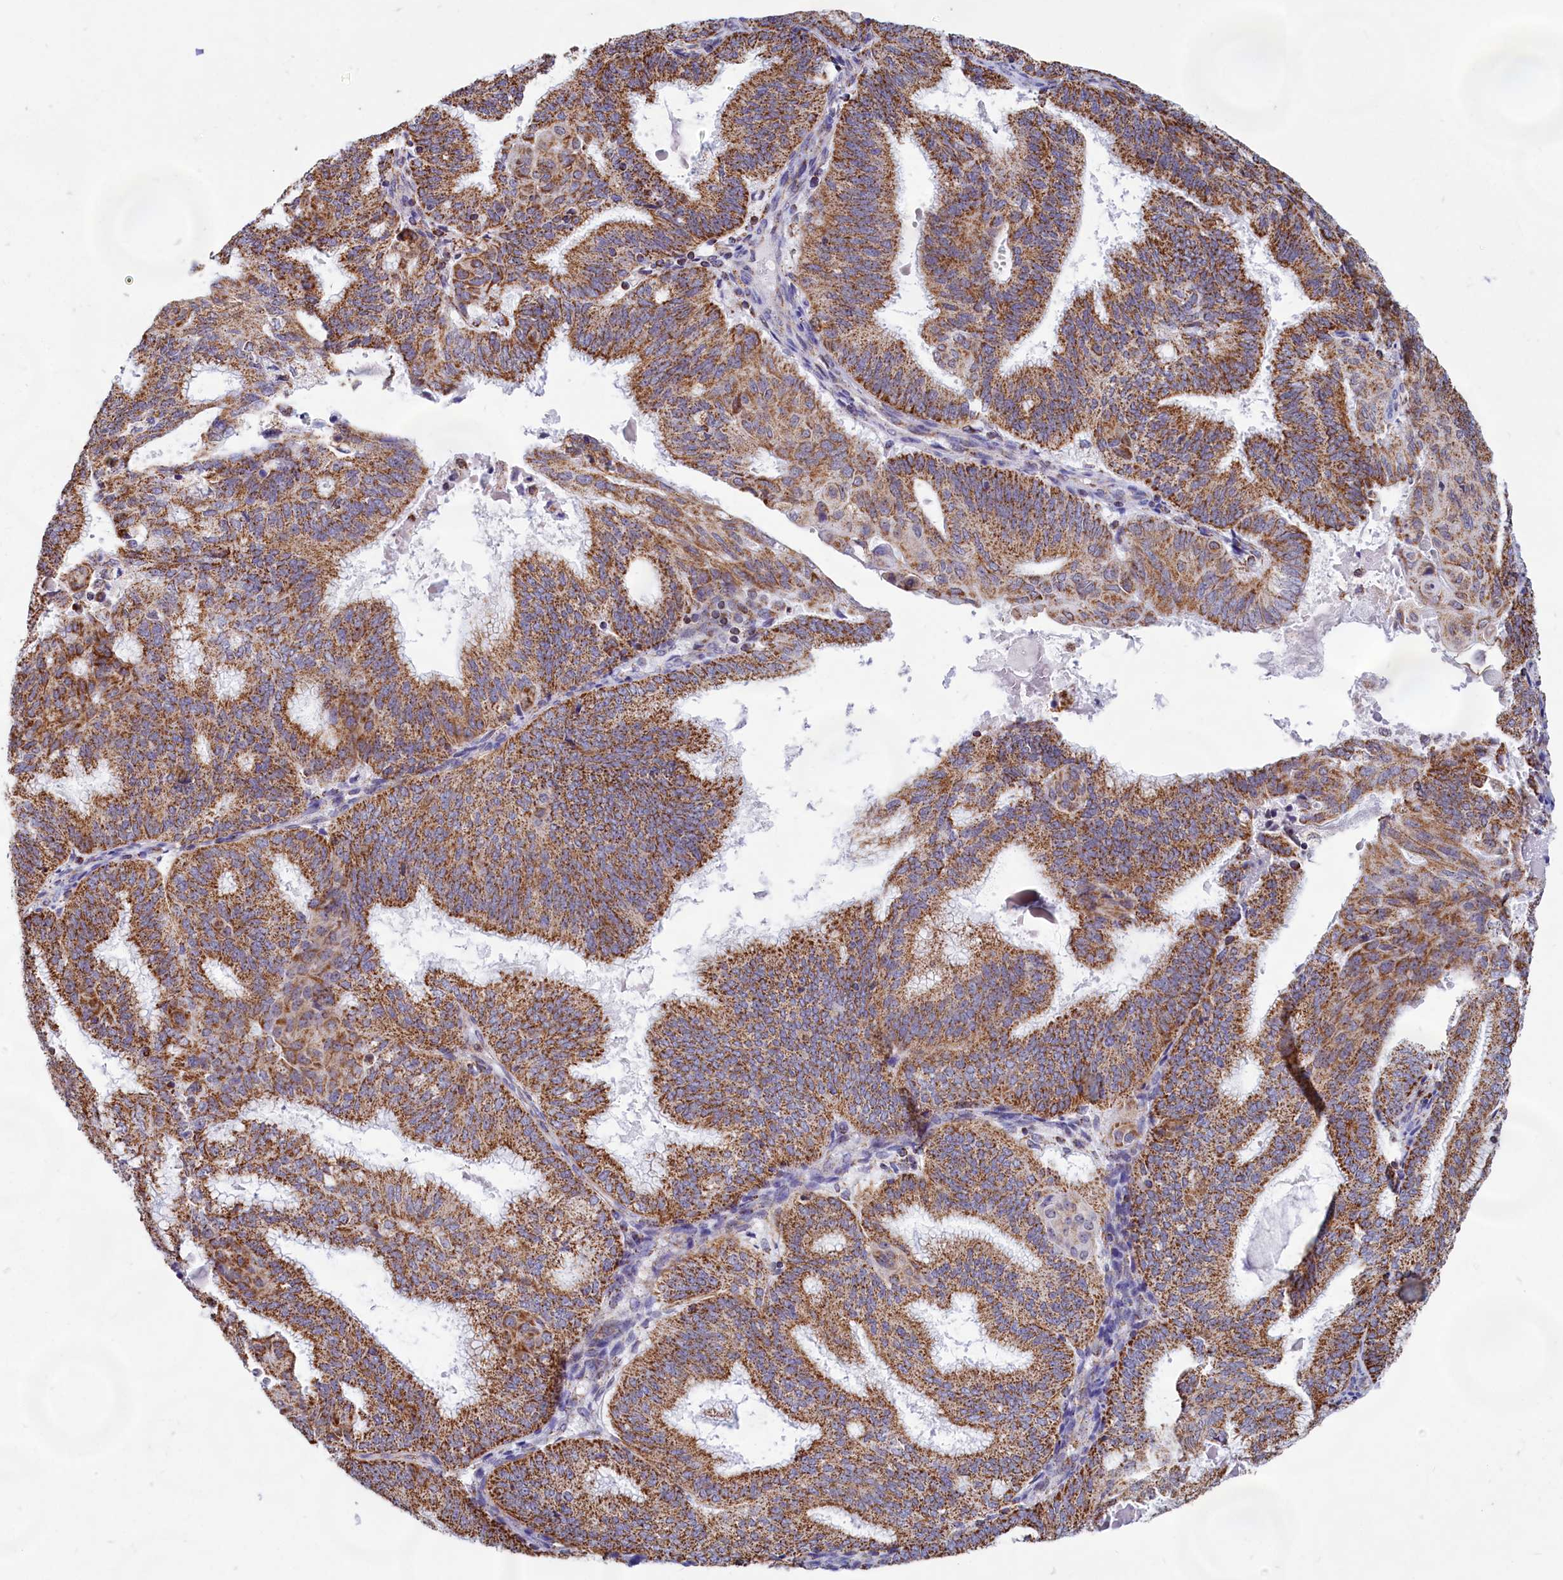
{"staining": {"intensity": "moderate", "quantity": ">75%", "location": "cytoplasmic/membranous"}, "tissue": "endometrial cancer", "cell_type": "Tumor cells", "image_type": "cancer", "snomed": [{"axis": "morphology", "description": "Adenocarcinoma, NOS"}, {"axis": "topography", "description": "Endometrium"}], "caption": "Protein positivity by immunohistochemistry exhibits moderate cytoplasmic/membranous staining in approximately >75% of tumor cells in adenocarcinoma (endometrial).", "gene": "C1D", "patient": {"sex": "female", "age": 49}}